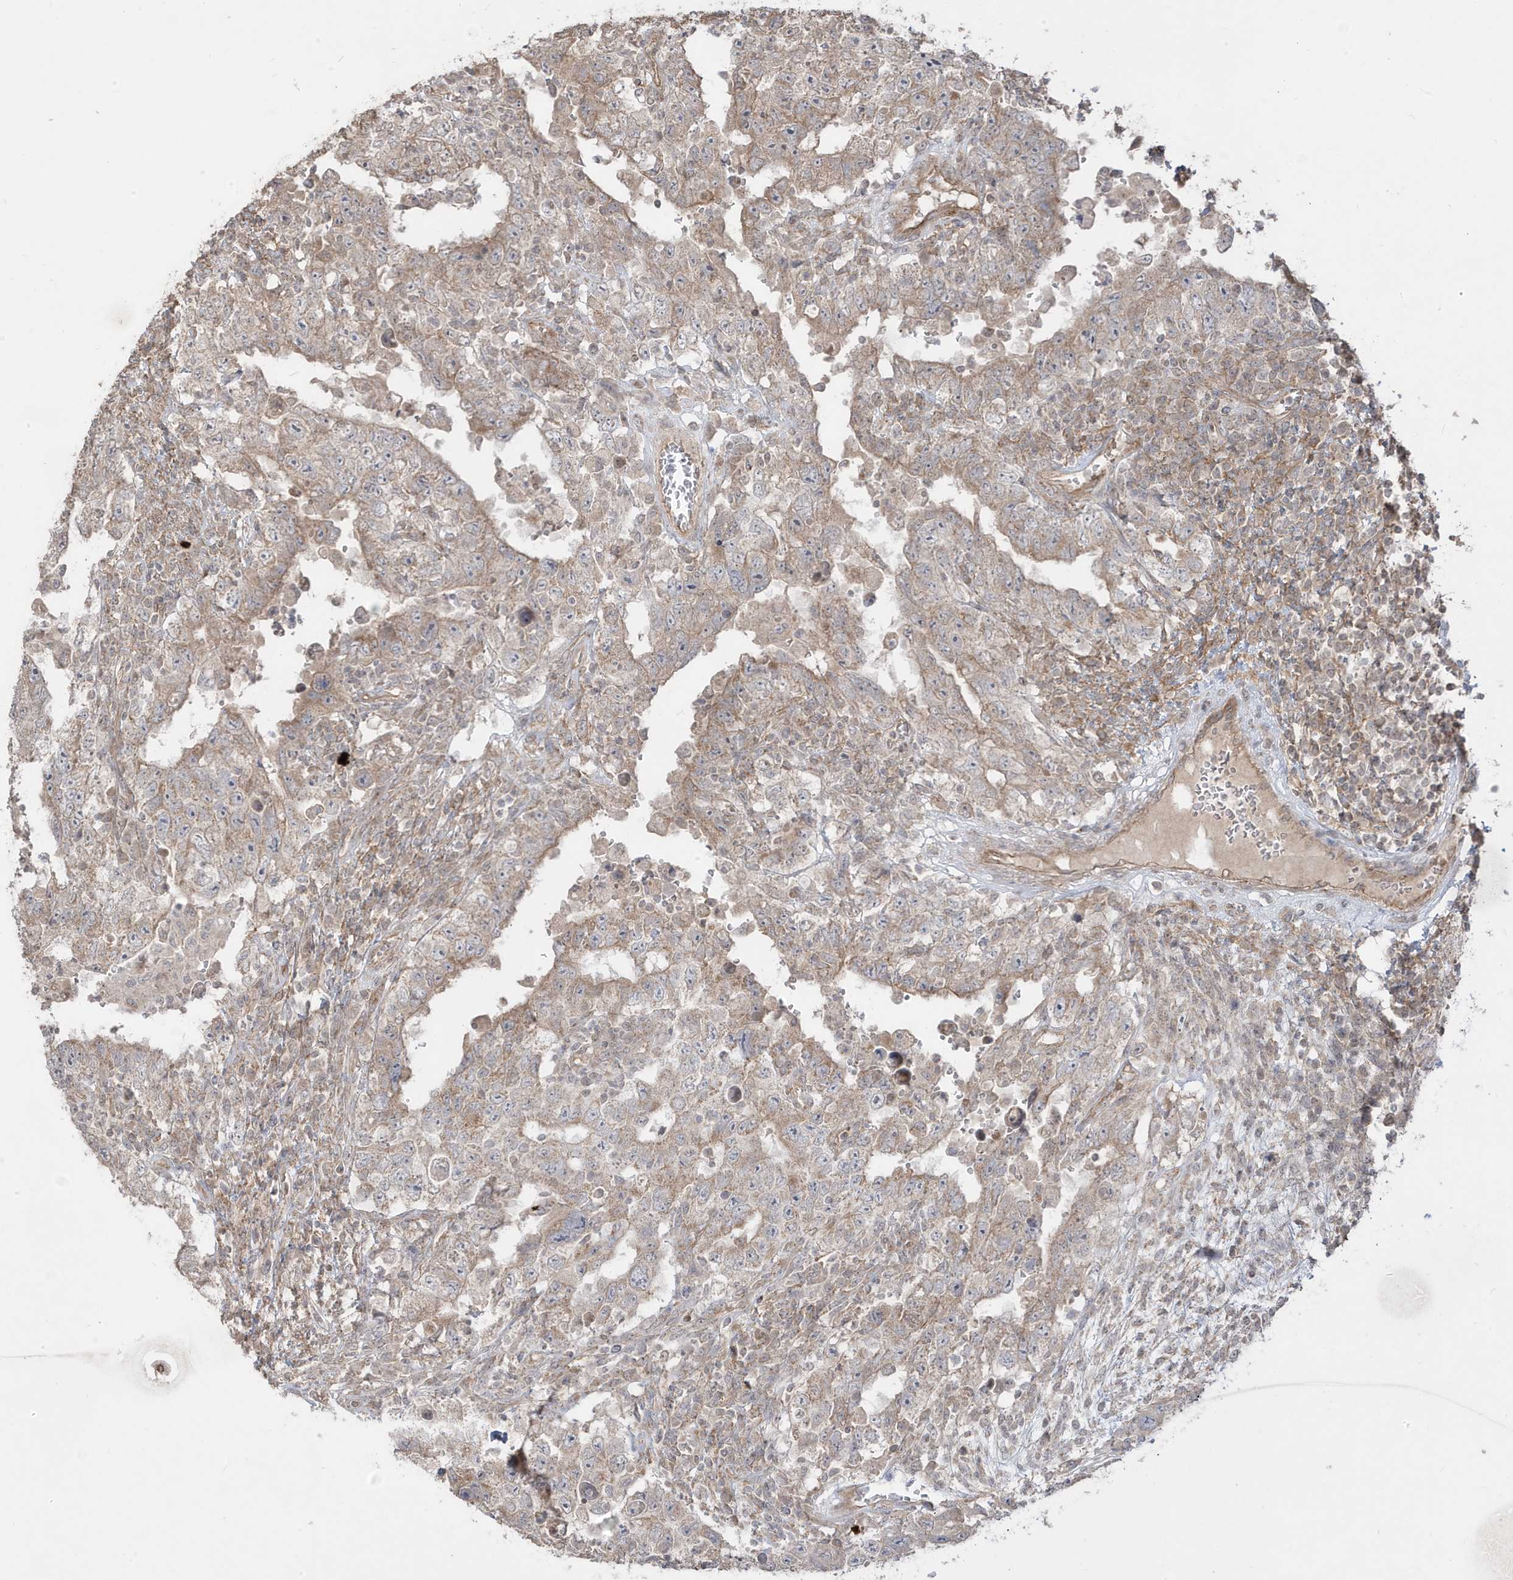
{"staining": {"intensity": "weak", "quantity": "25%-75%", "location": "cytoplasmic/membranous"}, "tissue": "testis cancer", "cell_type": "Tumor cells", "image_type": "cancer", "snomed": [{"axis": "morphology", "description": "Carcinoma, Embryonal, NOS"}, {"axis": "topography", "description": "Testis"}], "caption": "Protein expression analysis of testis cancer reveals weak cytoplasmic/membranous staining in approximately 25%-75% of tumor cells. The protein of interest is shown in brown color, while the nuclei are stained blue.", "gene": "DNAJC12", "patient": {"sex": "male", "age": 26}}